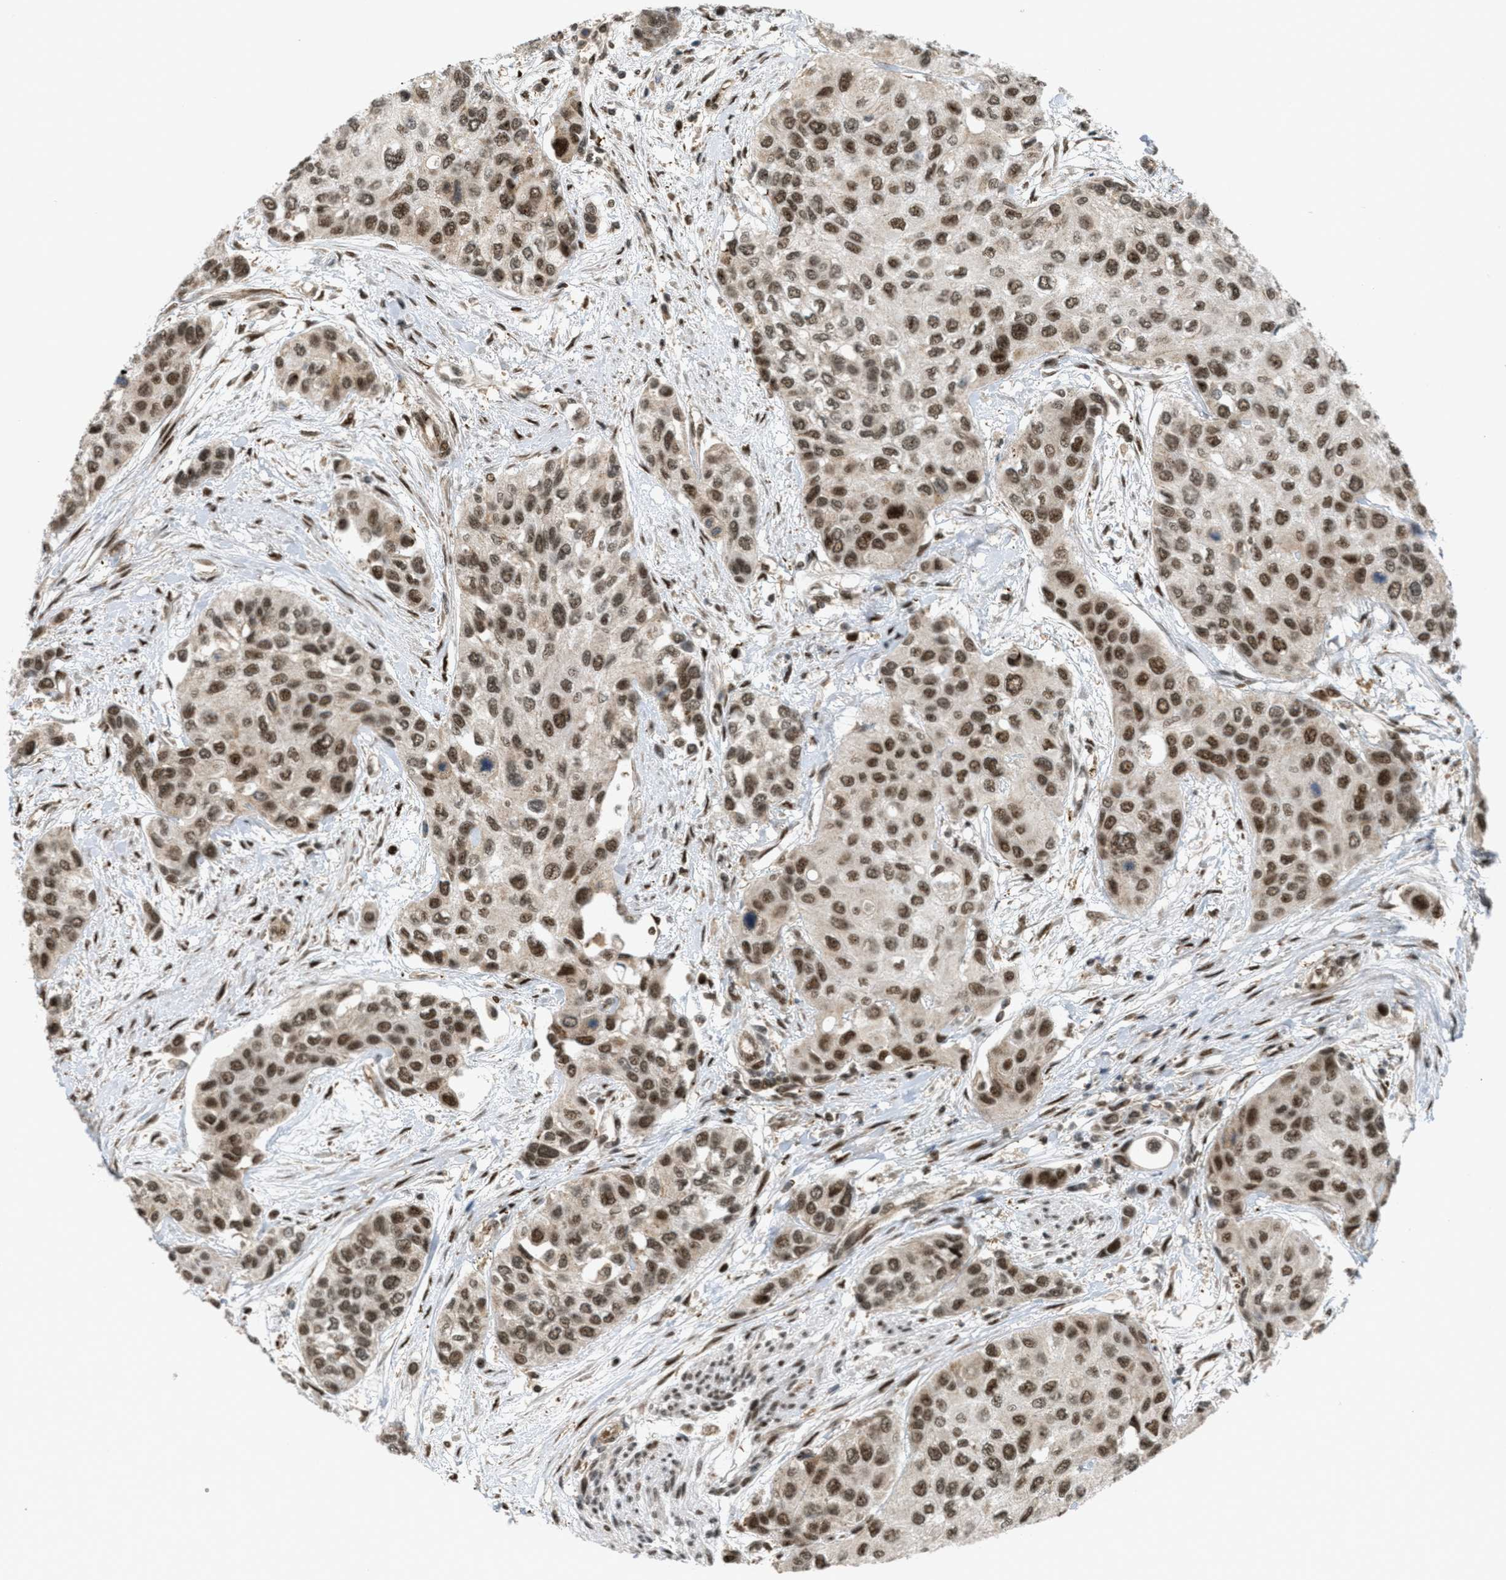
{"staining": {"intensity": "strong", "quantity": ">75%", "location": "cytoplasmic/membranous,nuclear"}, "tissue": "urothelial cancer", "cell_type": "Tumor cells", "image_type": "cancer", "snomed": [{"axis": "morphology", "description": "Urothelial carcinoma, High grade"}, {"axis": "topography", "description": "Urinary bladder"}], "caption": "Immunohistochemistry image of high-grade urothelial carcinoma stained for a protein (brown), which shows high levels of strong cytoplasmic/membranous and nuclear expression in approximately >75% of tumor cells.", "gene": "TLK1", "patient": {"sex": "female", "age": 56}}